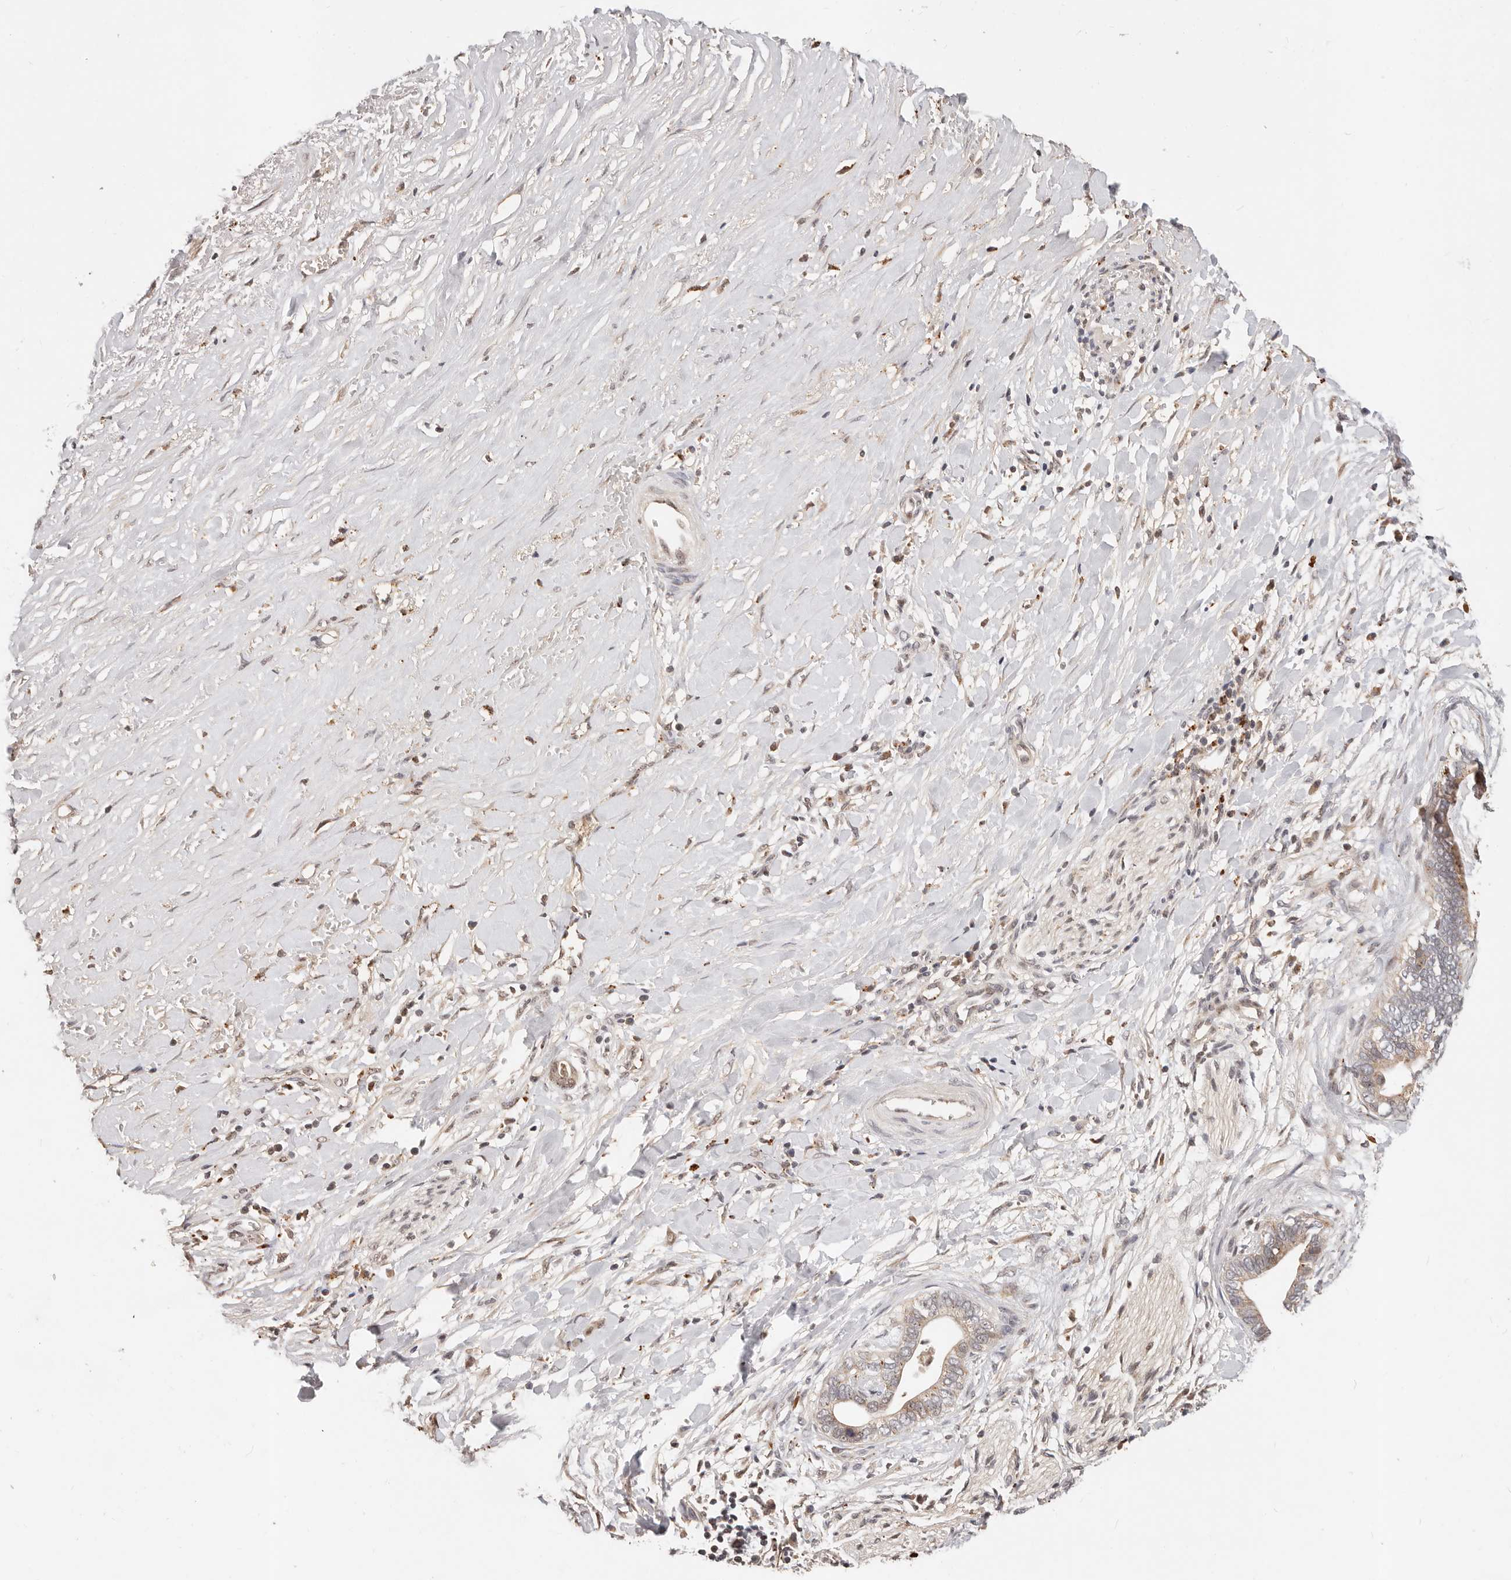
{"staining": {"intensity": "weak", "quantity": "25%-75%", "location": "cytoplasmic/membranous"}, "tissue": "liver cancer", "cell_type": "Tumor cells", "image_type": "cancer", "snomed": [{"axis": "morphology", "description": "Cholangiocarcinoma"}, {"axis": "topography", "description": "Liver"}], "caption": "Immunohistochemistry of liver cholangiocarcinoma demonstrates low levels of weak cytoplasmic/membranous positivity in approximately 25%-75% of tumor cells.", "gene": "ZRANB1", "patient": {"sex": "female", "age": 79}}